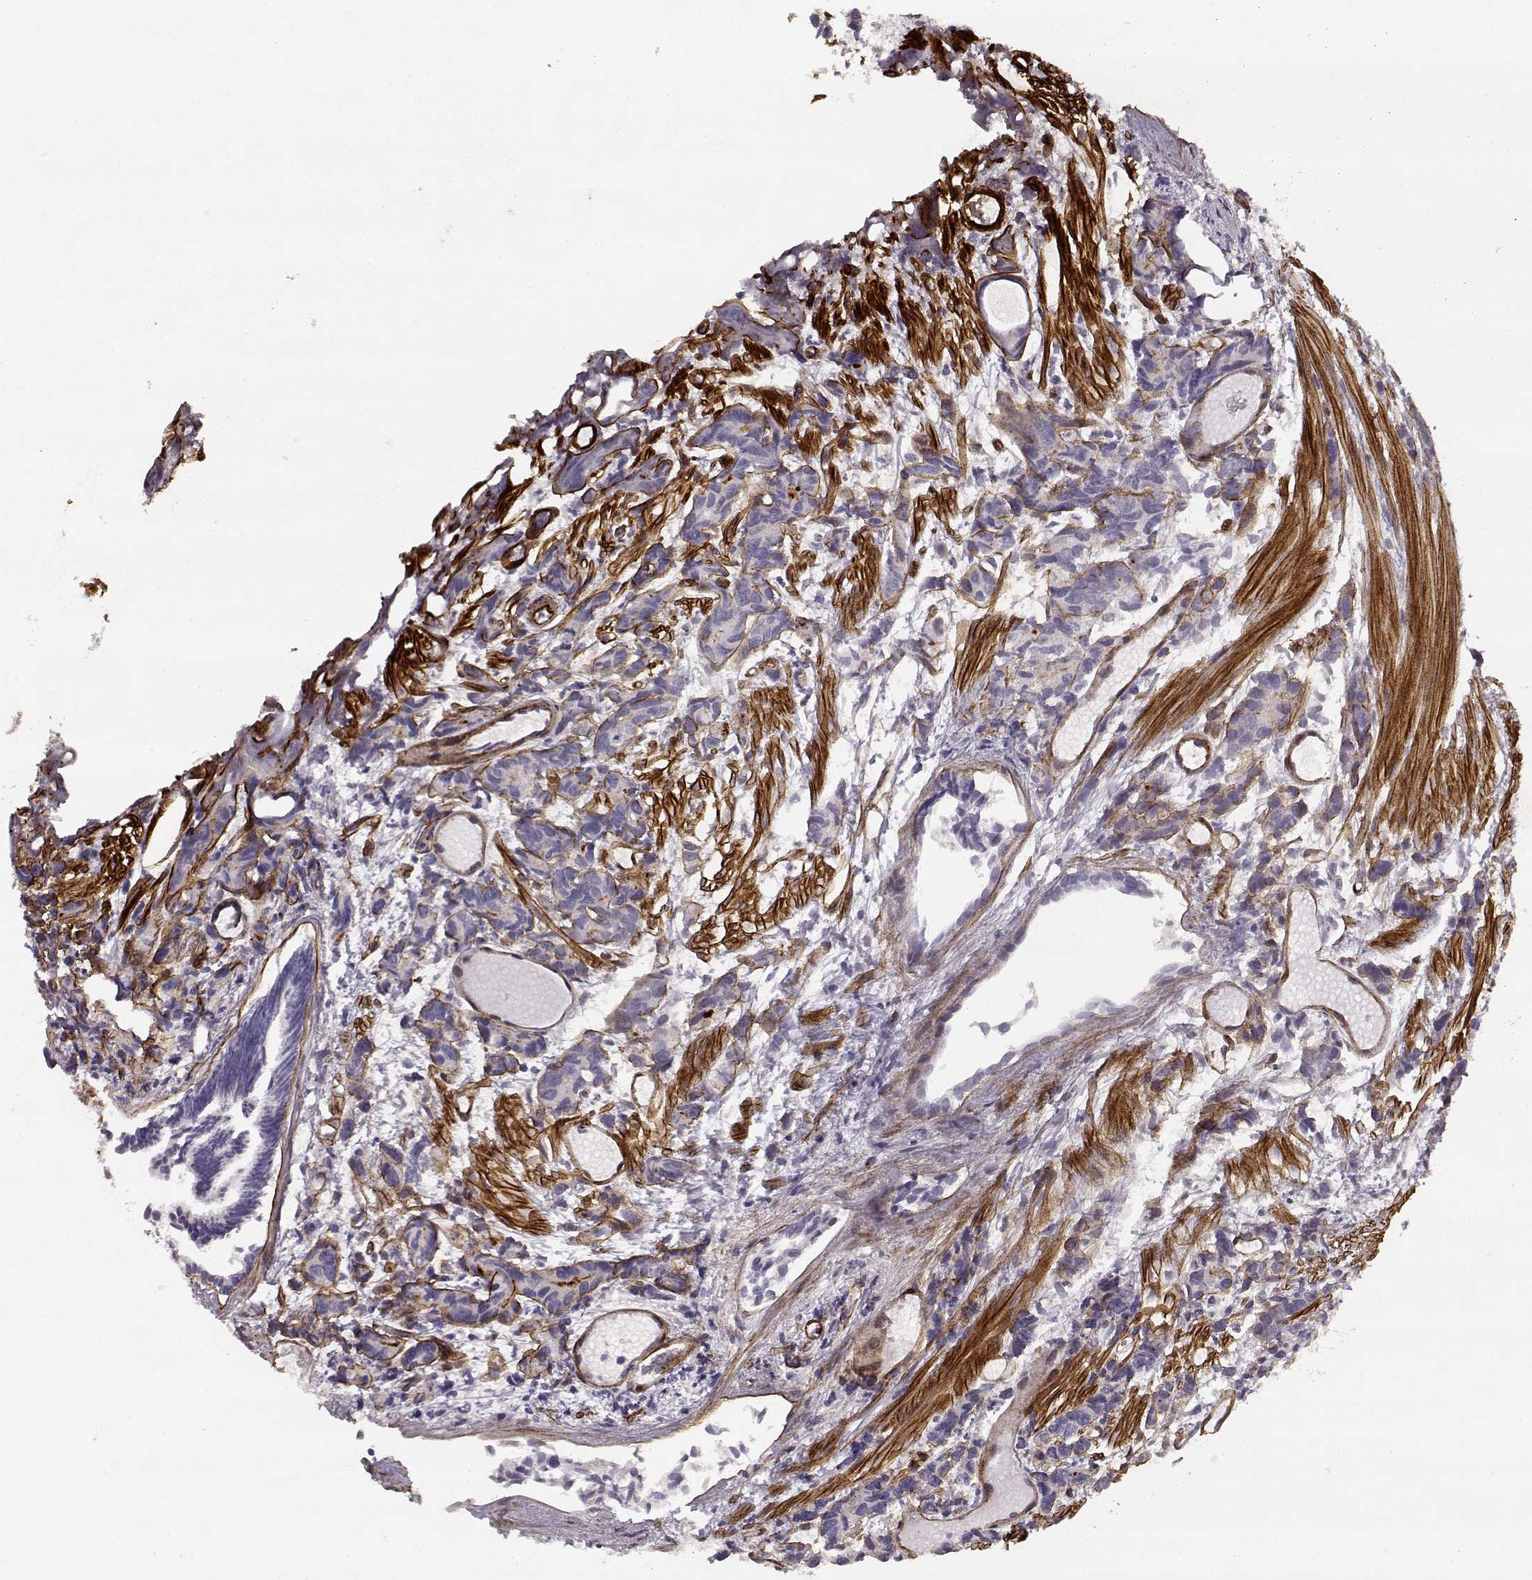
{"staining": {"intensity": "negative", "quantity": "none", "location": "none"}, "tissue": "prostate cancer", "cell_type": "Tumor cells", "image_type": "cancer", "snomed": [{"axis": "morphology", "description": "Adenocarcinoma, High grade"}, {"axis": "topography", "description": "Prostate"}], "caption": "Tumor cells are negative for brown protein staining in prostate adenocarcinoma (high-grade). (Brightfield microscopy of DAB immunohistochemistry (IHC) at high magnification).", "gene": "LAMC1", "patient": {"sex": "male", "age": 77}}